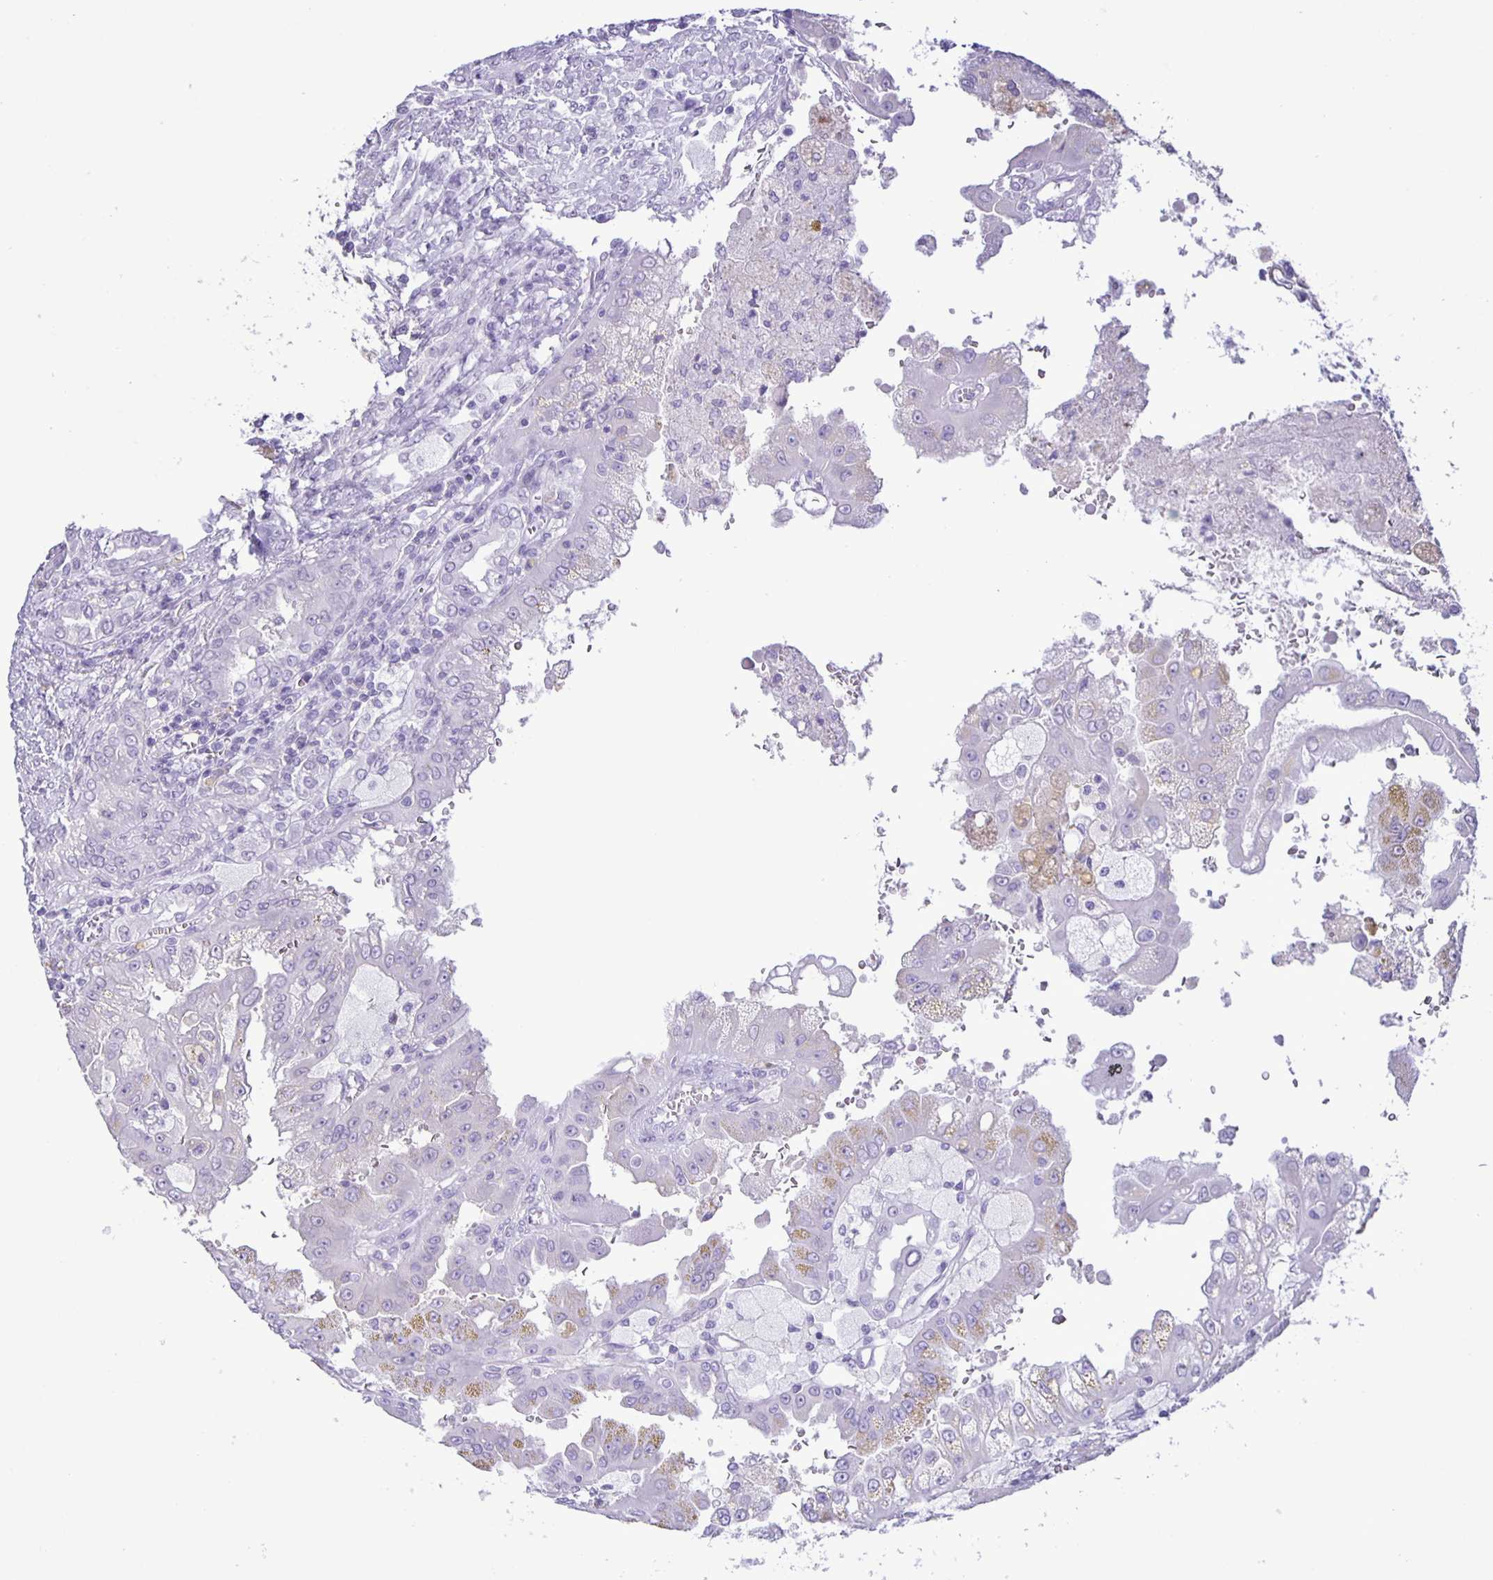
{"staining": {"intensity": "weak", "quantity": "<25%", "location": "cytoplasmic/membranous"}, "tissue": "renal cancer", "cell_type": "Tumor cells", "image_type": "cancer", "snomed": [{"axis": "morphology", "description": "Adenocarcinoma, NOS"}, {"axis": "topography", "description": "Kidney"}], "caption": "A histopathology image of human renal cancer (adenocarcinoma) is negative for staining in tumor cells. (IHC, brightfield microscopy, high magnification).", "gene": "EZHIP", "patient": {"sex": "male", "age": 58}}